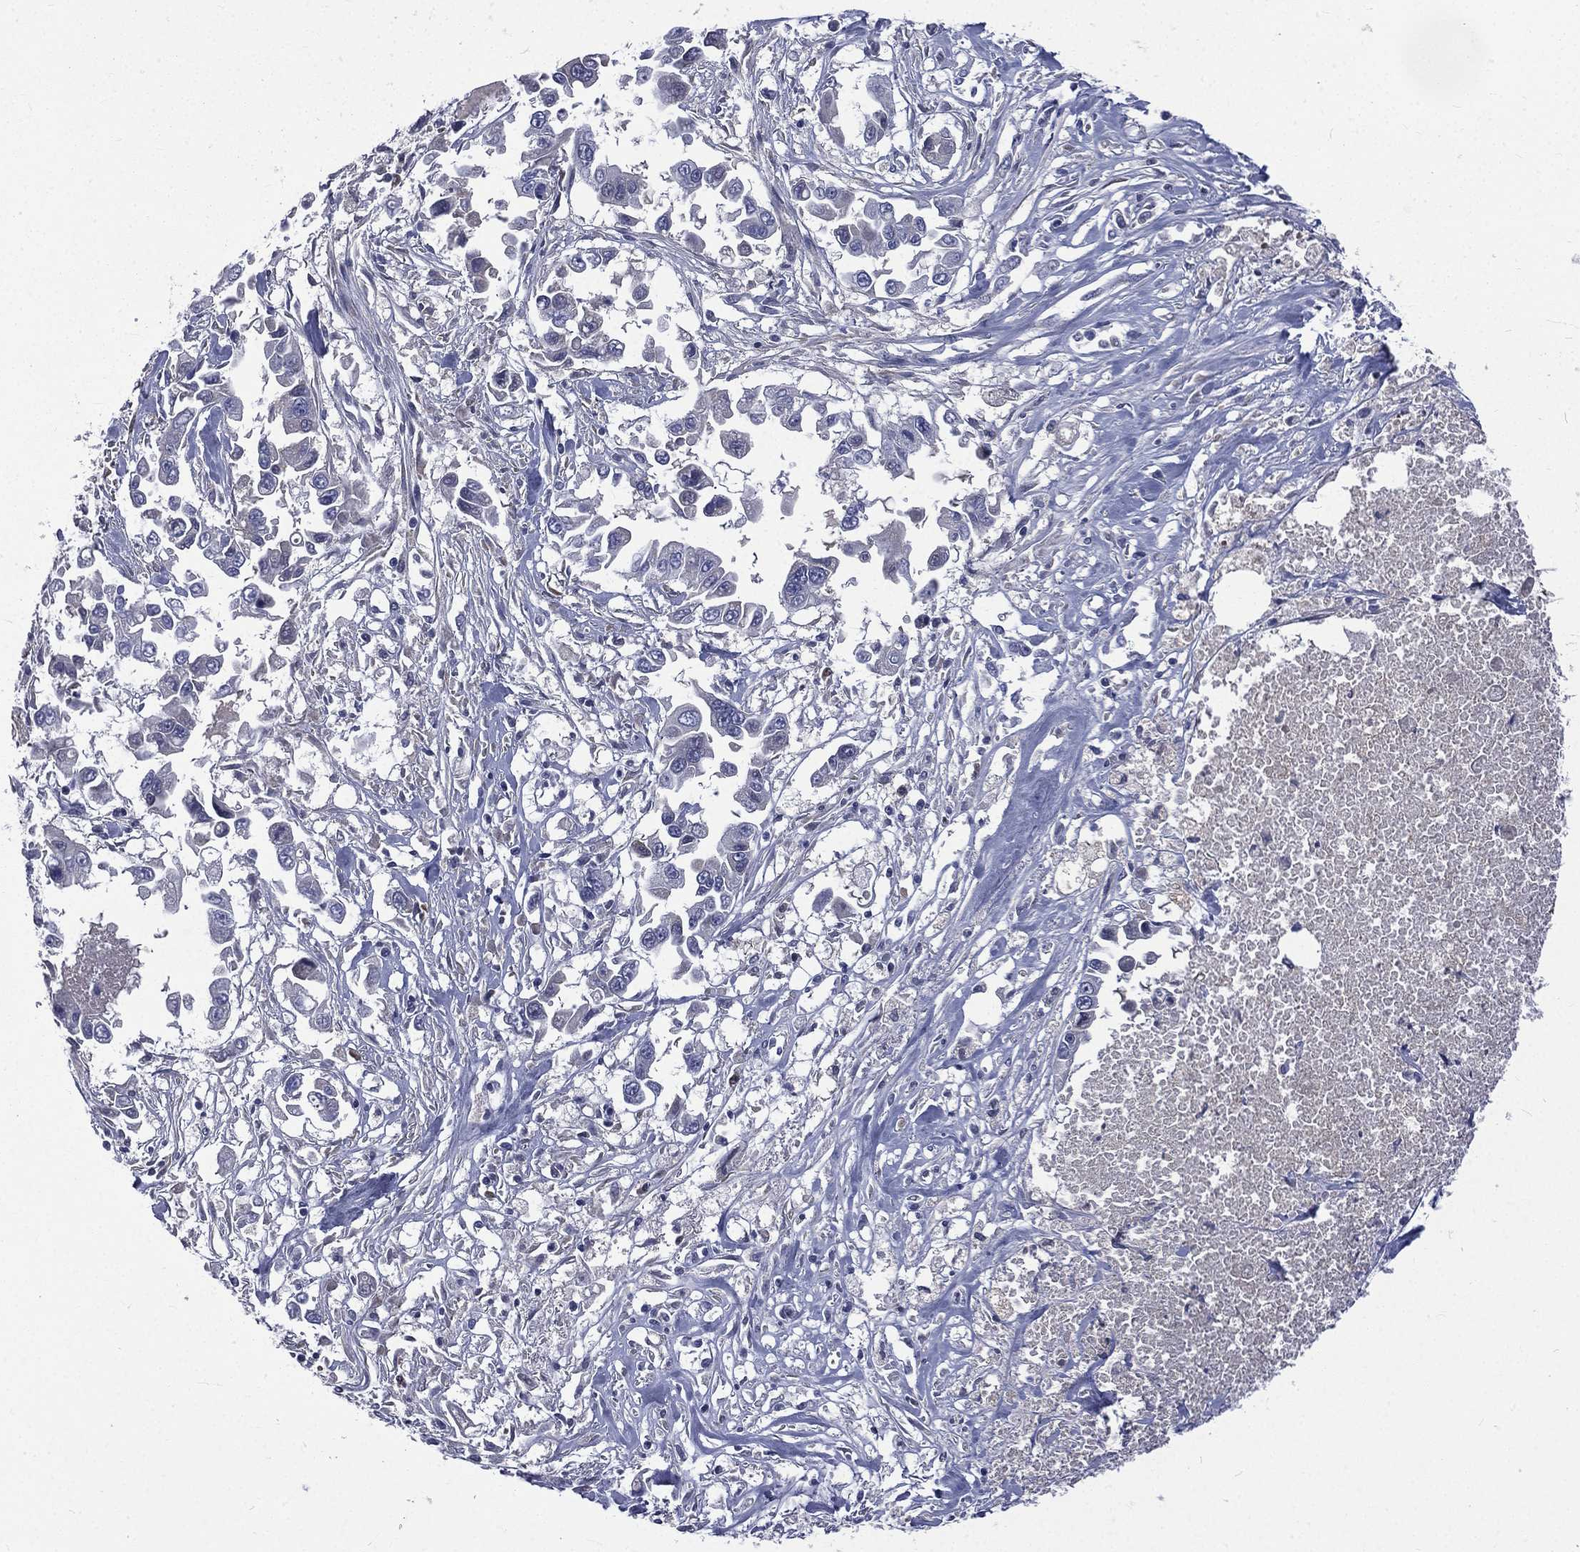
{"staining": {"intensity": "negative", "quantity": "none", "location": "none"}, "tissue": "pancreatic cancer", "cell_type": "Tumor cells", "image_type": "cancer", "snomed": [{"axis": "morphology", "description": "Adenocarcinoma, NOS"}, {"axis": "topography", "description": "Pancreas"}], "caption": "Image shows no significant protein positivity in tumor cells of adenocarcinoma (pancreatic). (DAB (3,3'-diaminobenzidine) IHC with hematoxylin counter stain).", "gene": "CA12", "patient": {"sex": "female", "age": 83}}